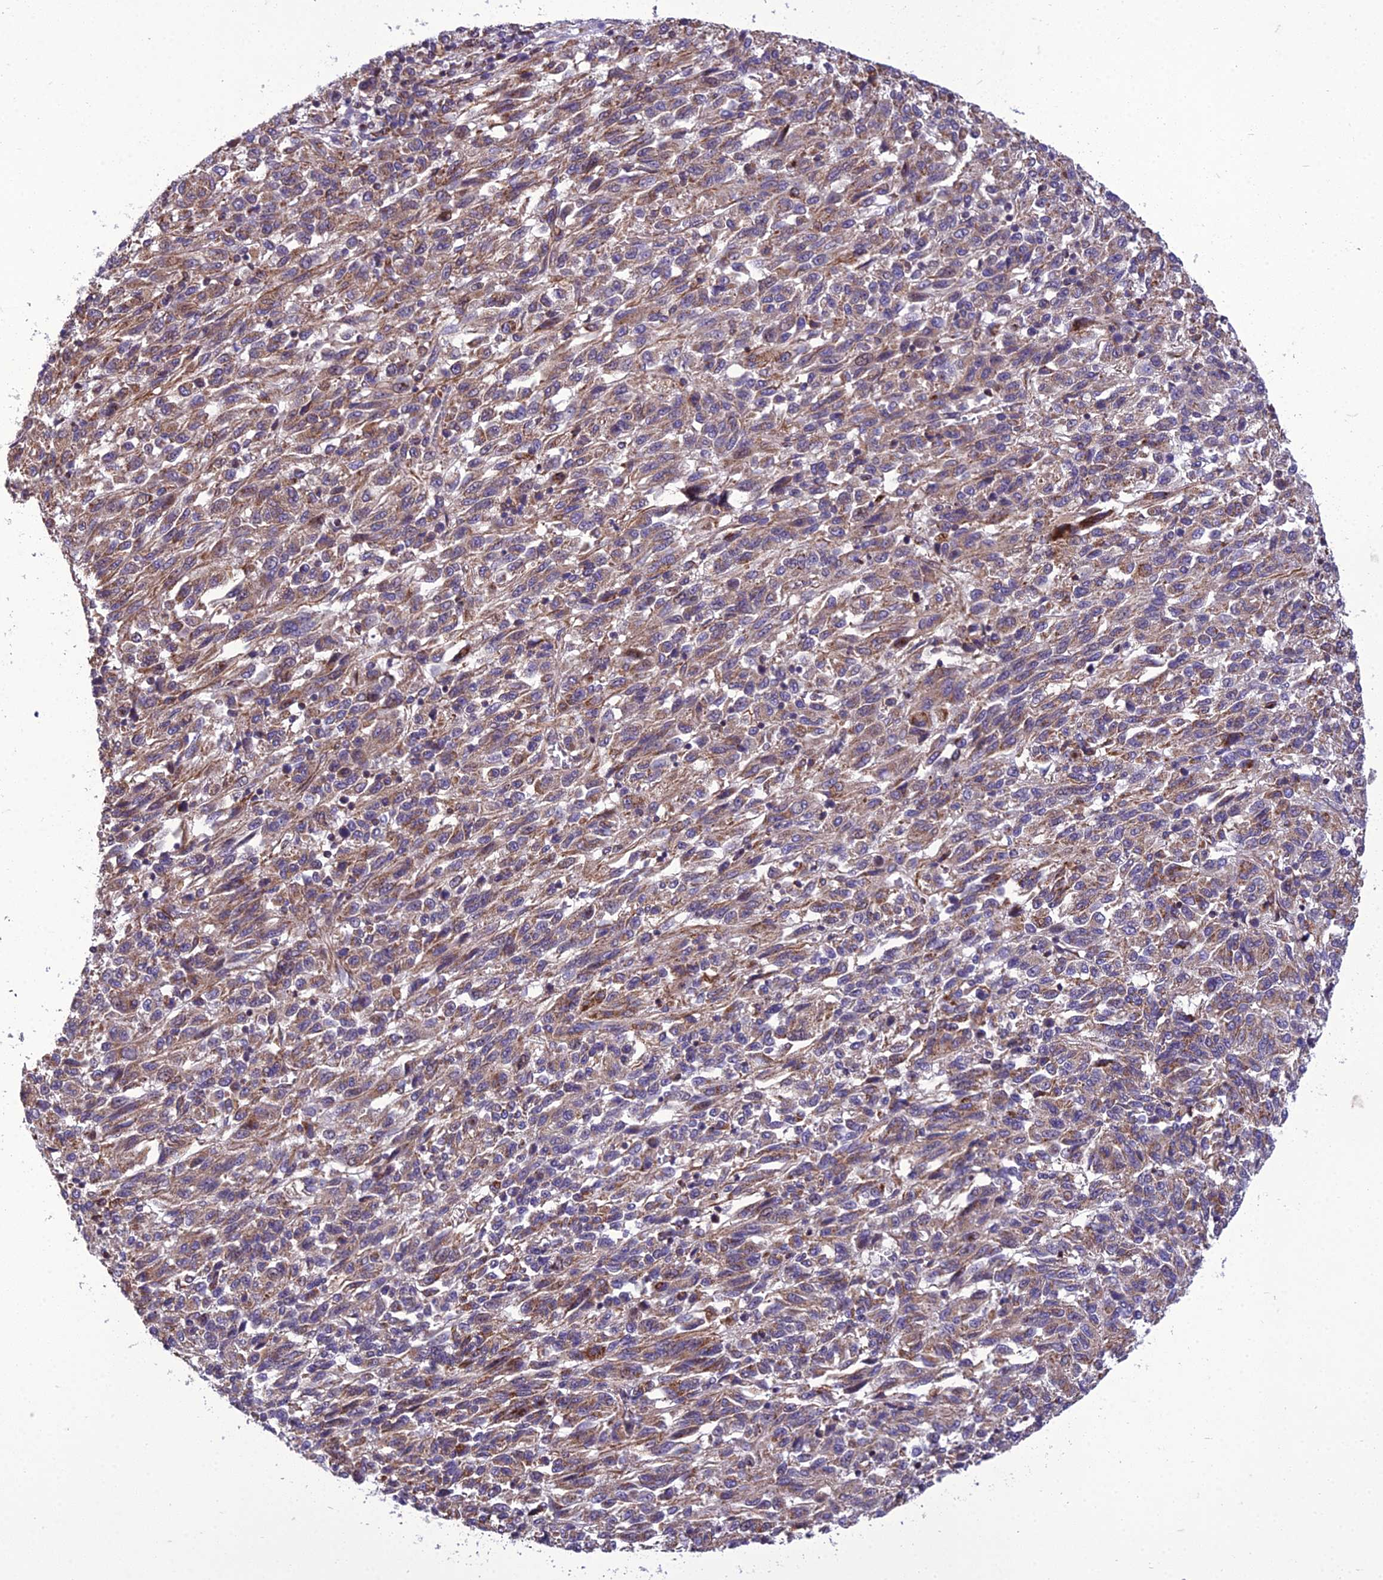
{"staining": {"intensity": "moderate", "quantity": ">75%", "location": "cytoplasmic/membranous"}, "tissue": "melanoma", "cell_type": "Tumor cells", "image_type": "cancer", "snomed": [{"axis": "morphology", "description": "Malignant melanoma, Metastatic site"}, {"axis": "topography", "description": "Lung"}], "caption": "Immunohistochemistry staining of malignant melanoma (metastatic site), which displays medium levels of moderate cytoplasmic/membranous positivity in about >75% of tumor cells indicating moderate cytoplasmic/membranous protein staining. The staining was performed using DAB (brown) for protein detection and nuclei were counterstained in hematoxylin (blue).", "gene": "GIMAP1", "patient": {"sex": "male", "age": 64}}